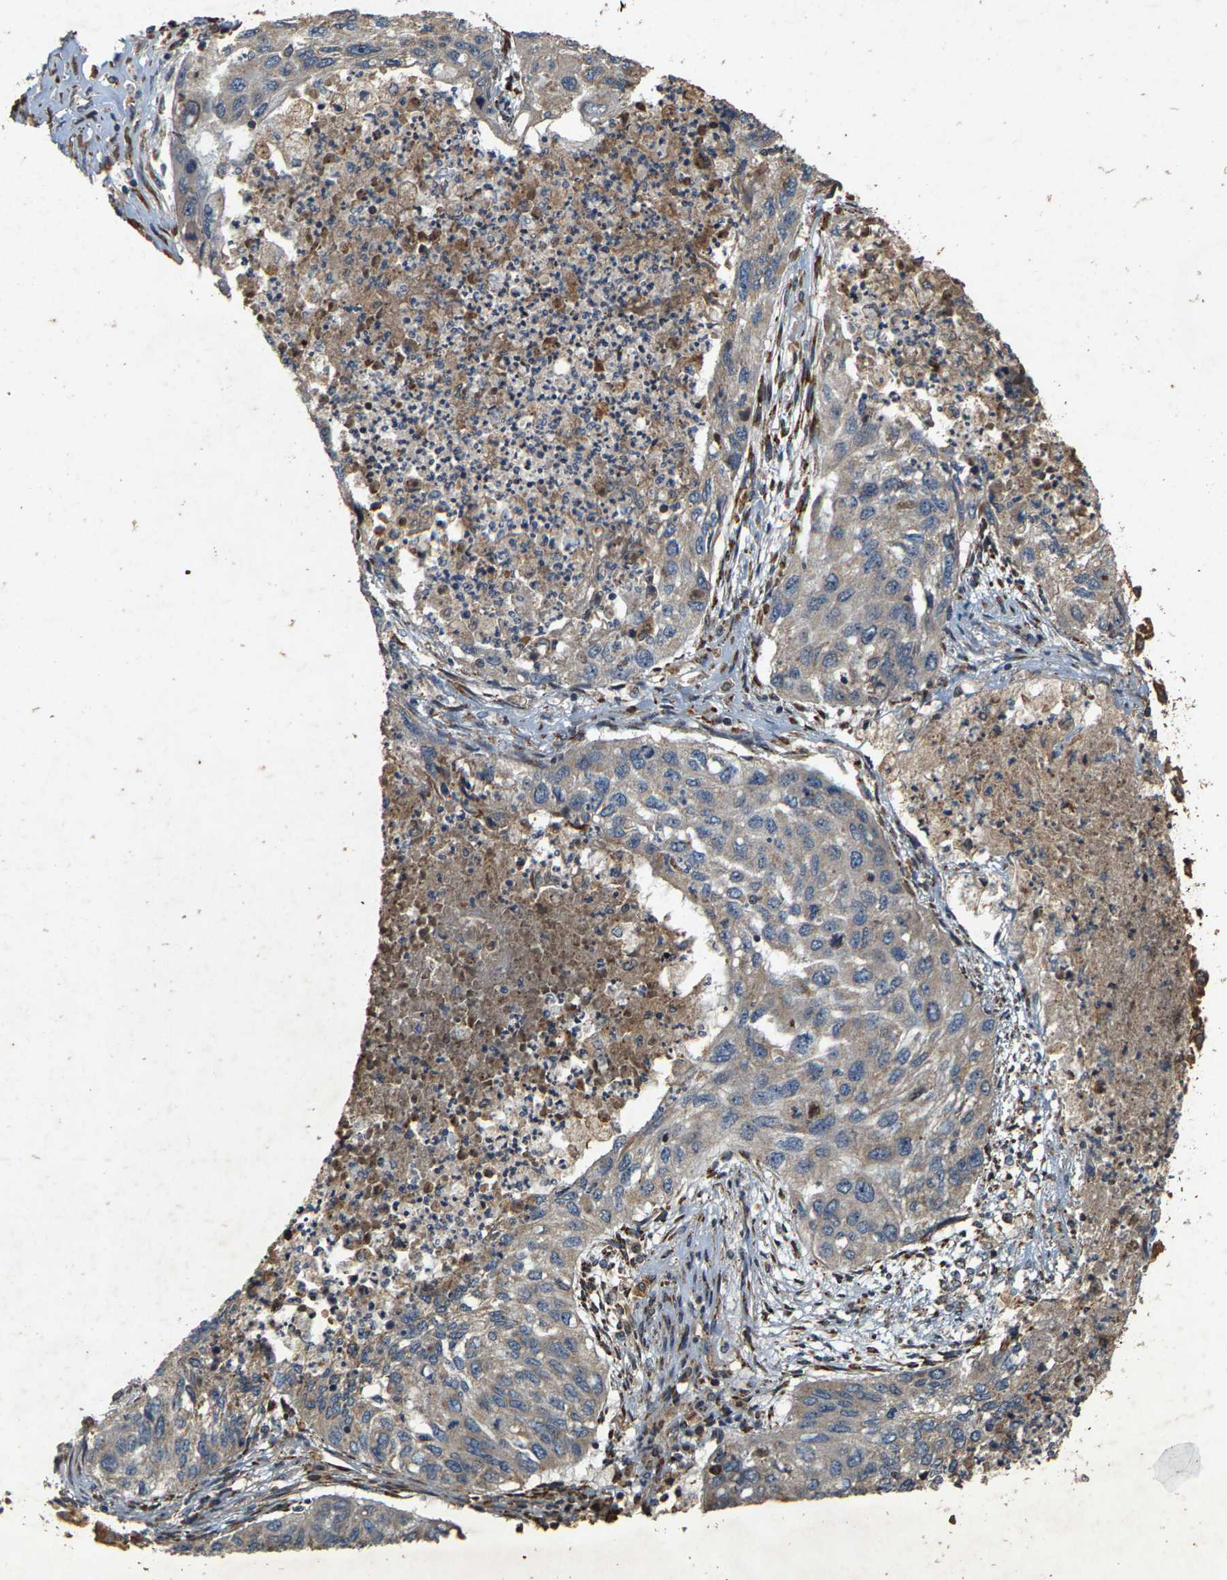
{"staining": {"intensity": "weak", "quantity": "<25%", "location": "cytoplasmic/membranous"}, "tissue": "lung cancer", "cell_type": "Tumor cells", "image_type": "cancer", "snomed": [{"axis": "morphology", "description": "Squamous cell carcinoma, NOS"}, {"axis": "topography", "description": "Lung"}], "caption": "Protein analysis of lung squamous cell carcinoma reveals no significant expression in tumor cells.", "gene": "CIDEC", "patient": {"sex": "female", "age": 63}}